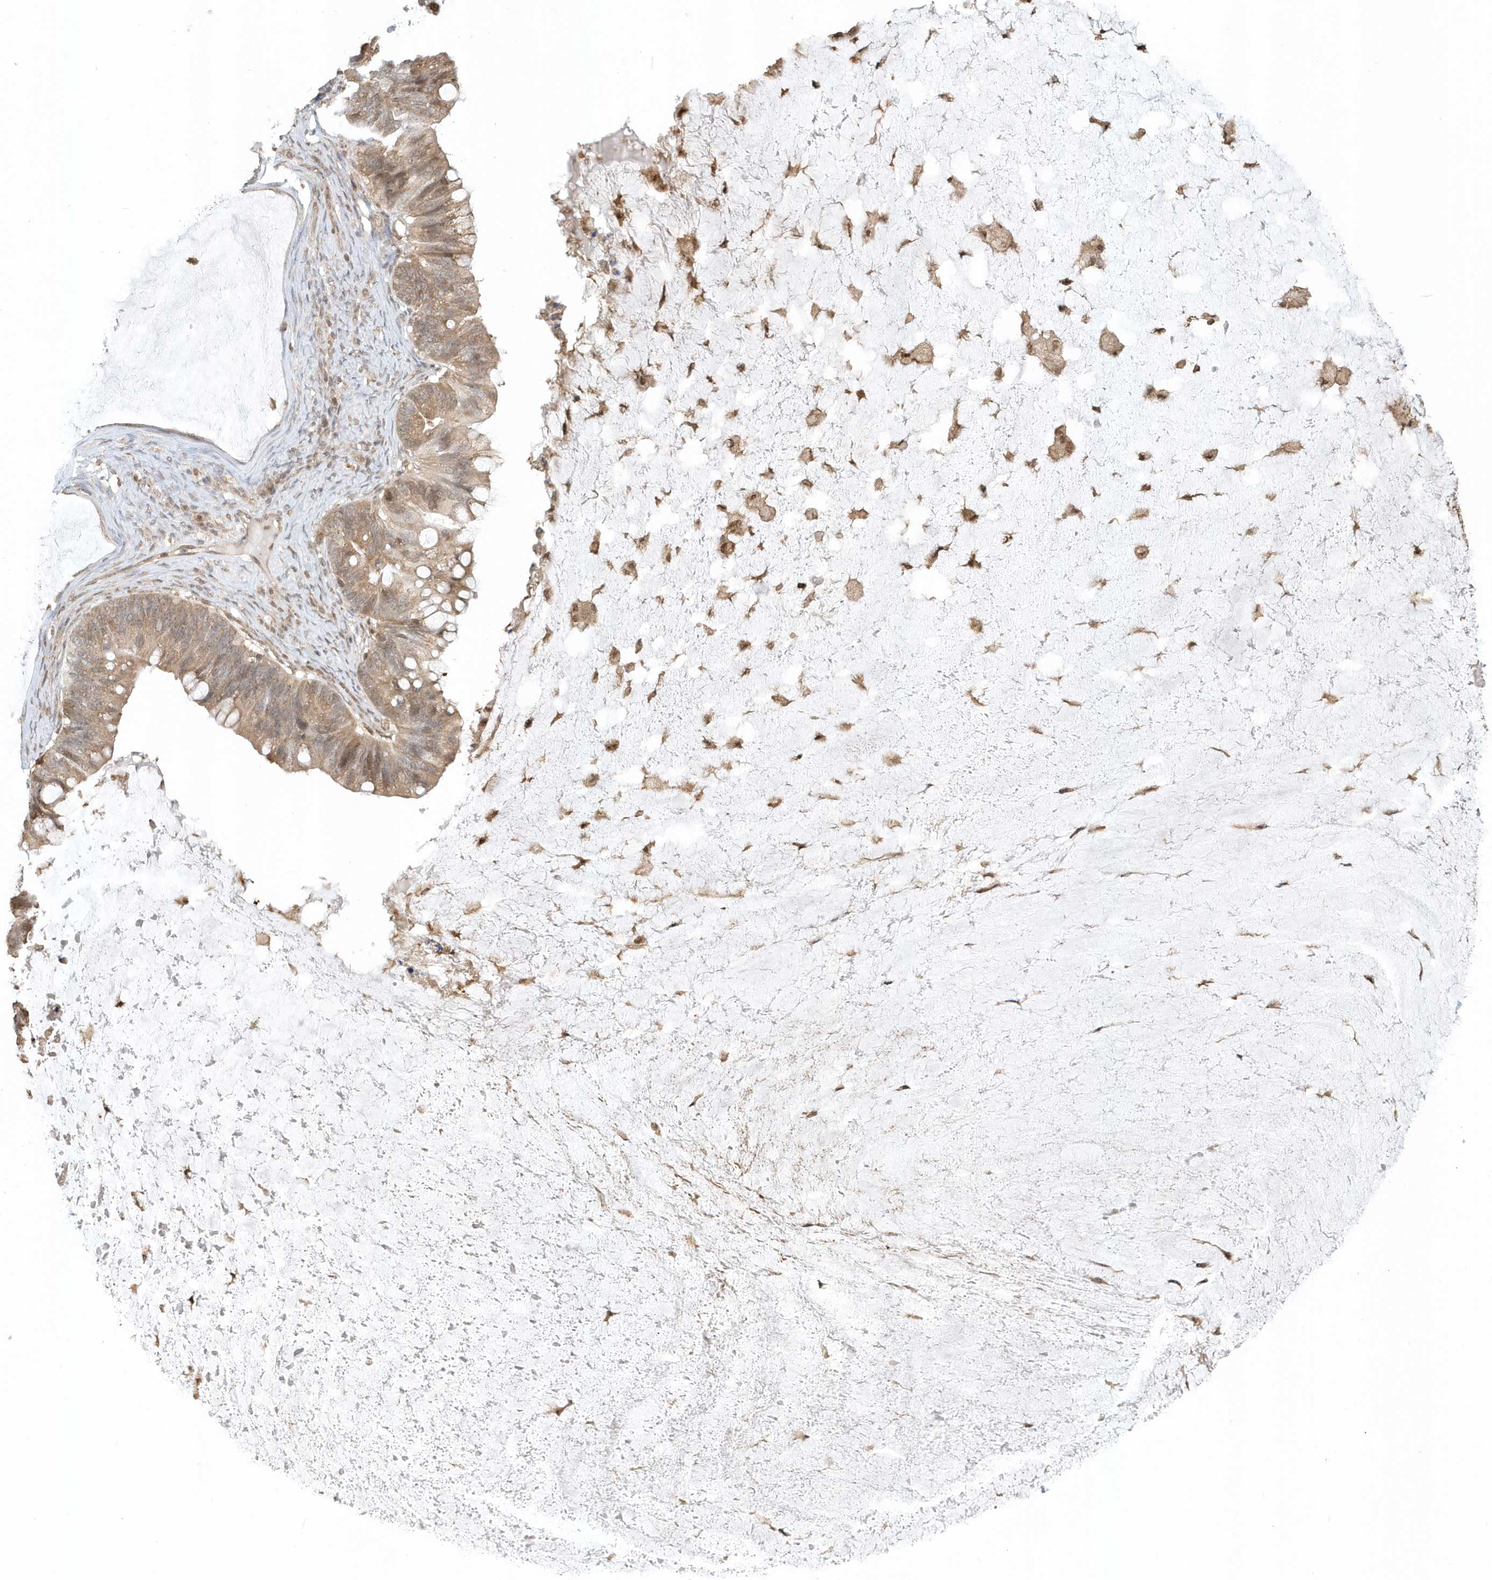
{"staining": {"intensity": "moderate", "quantity": ">75%", "location": "cytoplasmic/membranous,nuclear"}, "tissue": "ovarian cancer", "cell_type": "Tumor cells", "image_type": "cancer", "snomed": [{"axis": "morphology", "description": "Cystadenocarcinoma, mucinous, NOS"}, {"axis": "topography", "description": "Ovary"}], "caption": "The immunohistochemical stain labels moderate cytoplasmic/membranous and nuclear staining in tumor cells of ovarian cancer (mucinous cystadenocarcinoma) tissue.", "gene": "PSMD6", "patient": {"sex": "female", "age": 61}}